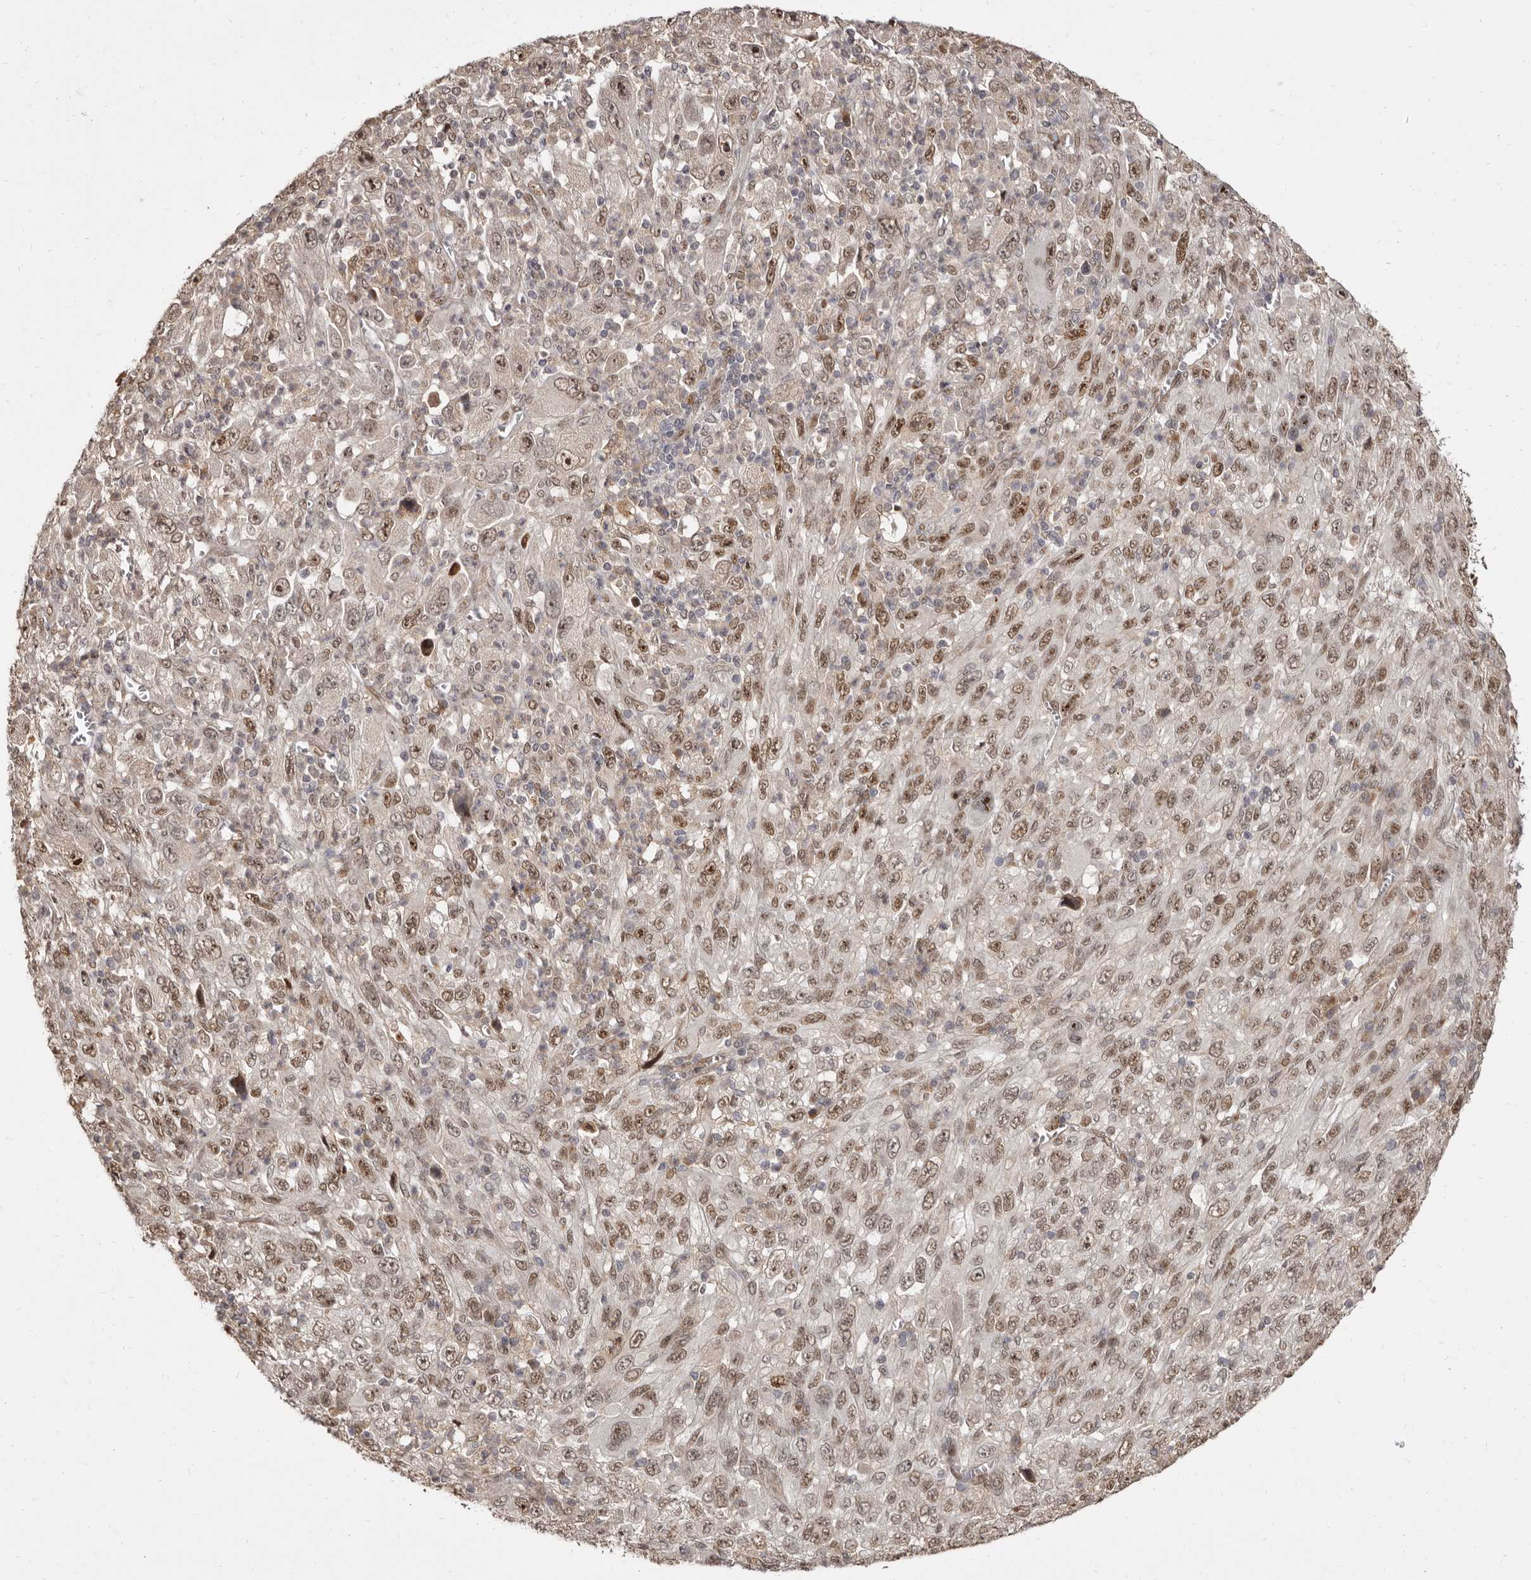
{"staining": {"intensity": "moderate", "quantity": ">75%", "location": "nuclear"}, "tissue": "melanoma", "cell_type": "Tumor cells", "image_type": "cancer", "snomed": [{"axis": "morphology", "description": "Malignant melanoma, Metastatic site"}, {"axis": "topography", "description": "Skin"}], "caption": "A brown stain shows moderate nuclear expression of a protein in malignant melanoma (metastatic site) tumor cells. Nuclei are stained in blue.", "gene": "ZNF326", "patient": {"sex": "female", "age": 56}}